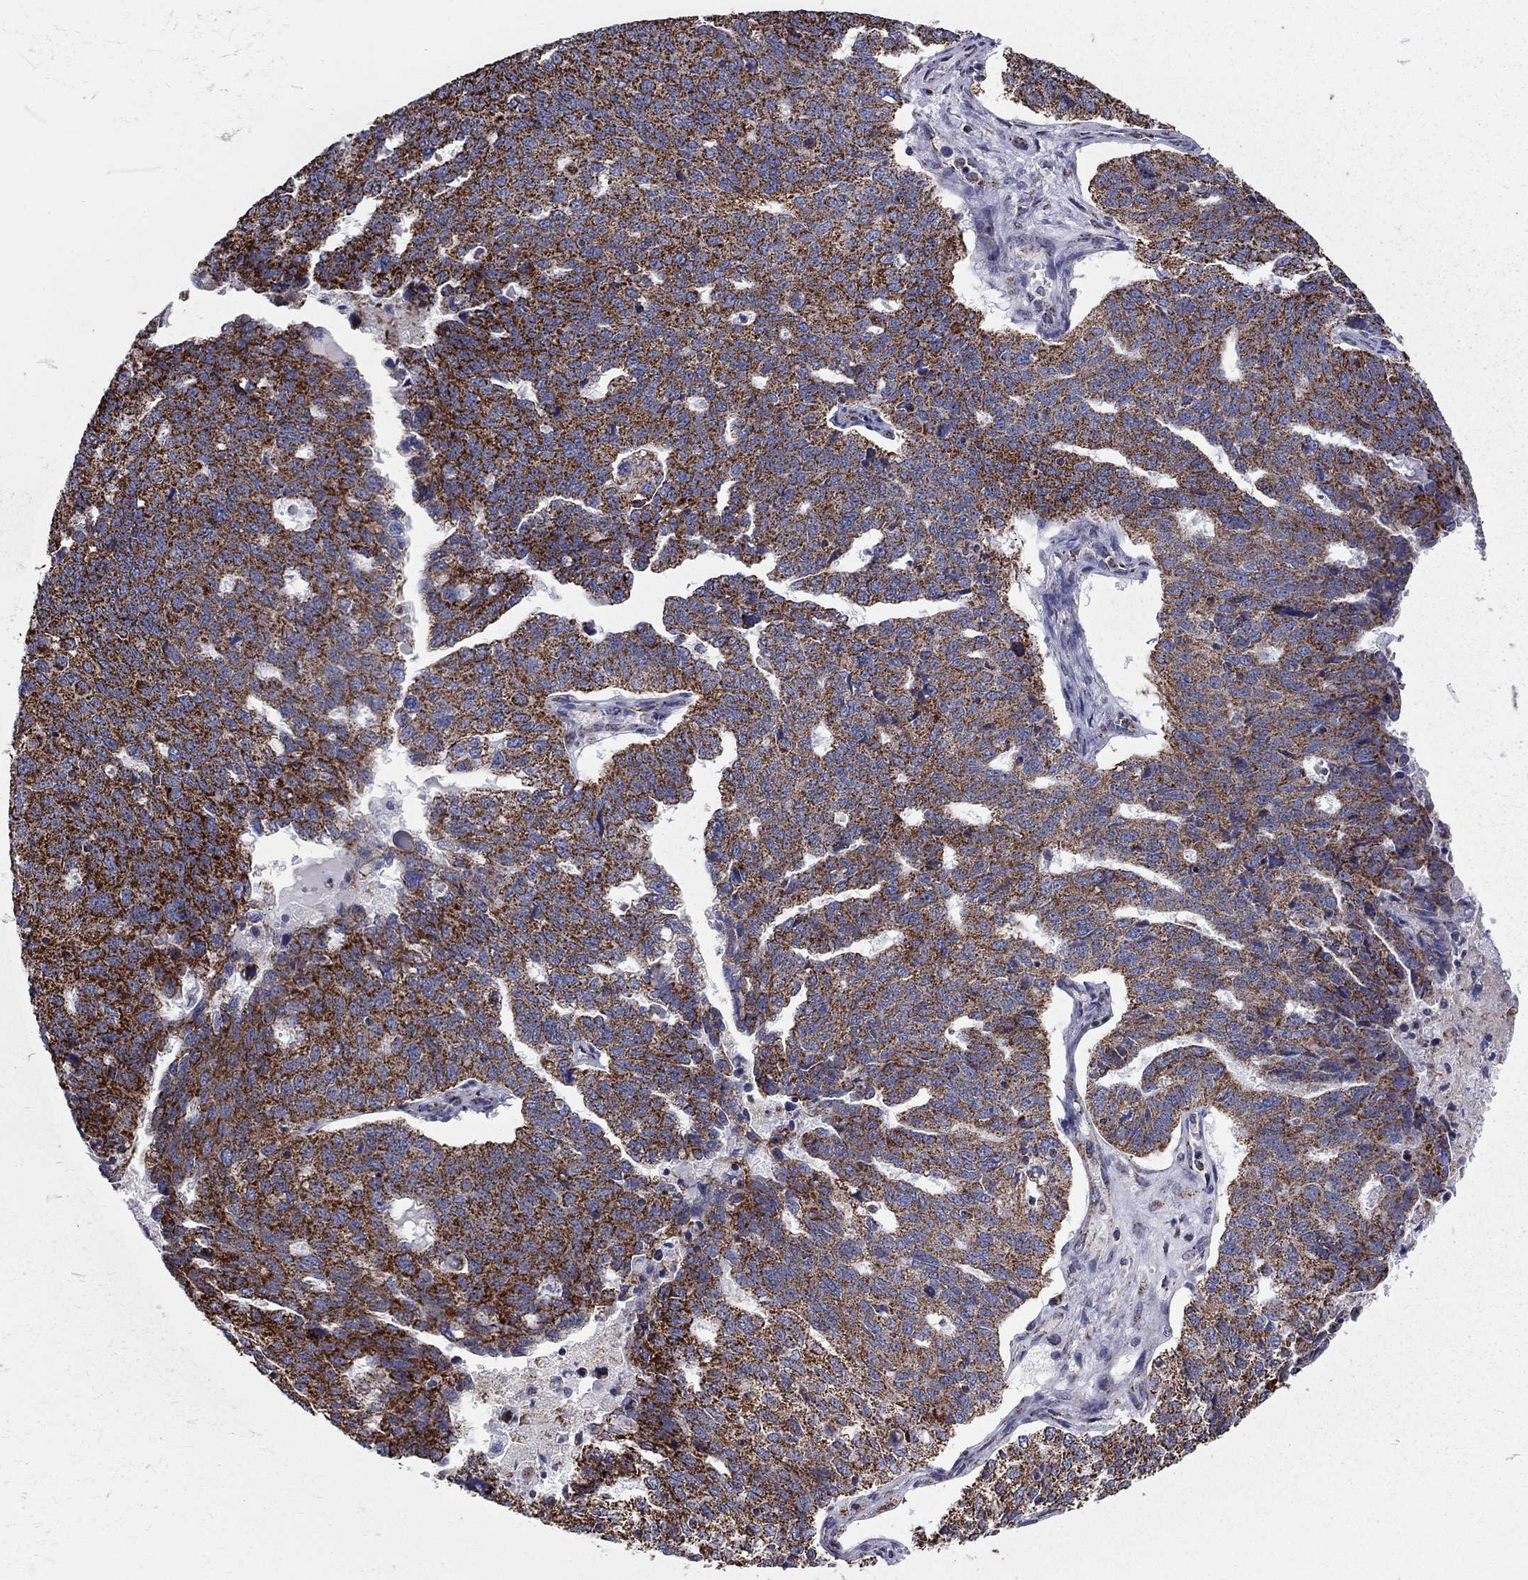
{"staining": {"intensity": "strong", "quantity": "25%-75%", "location": "cytoplasmic/membranous"}, "tissue": "ovarian cancer", "cell_type": "Tumor cells", "image_type": "cancer", "snomed": [{"axis": "morphology", "description": "Cystadenocarcinoma, serous, NOS"}, {"axis": "topography", "description": "Ovary"}], "caption": "An immunohistochemistry (IHC) photomicrograph of tumor tissue is shown. Protein staining in brown highlights strong cytoplasmic/membranous positivity in ovarian cancer (serous cystadenocarcinoma) within tumor cells.", "gene": "NDUFV1", "patient": {"sex": "female", "age": 71}}